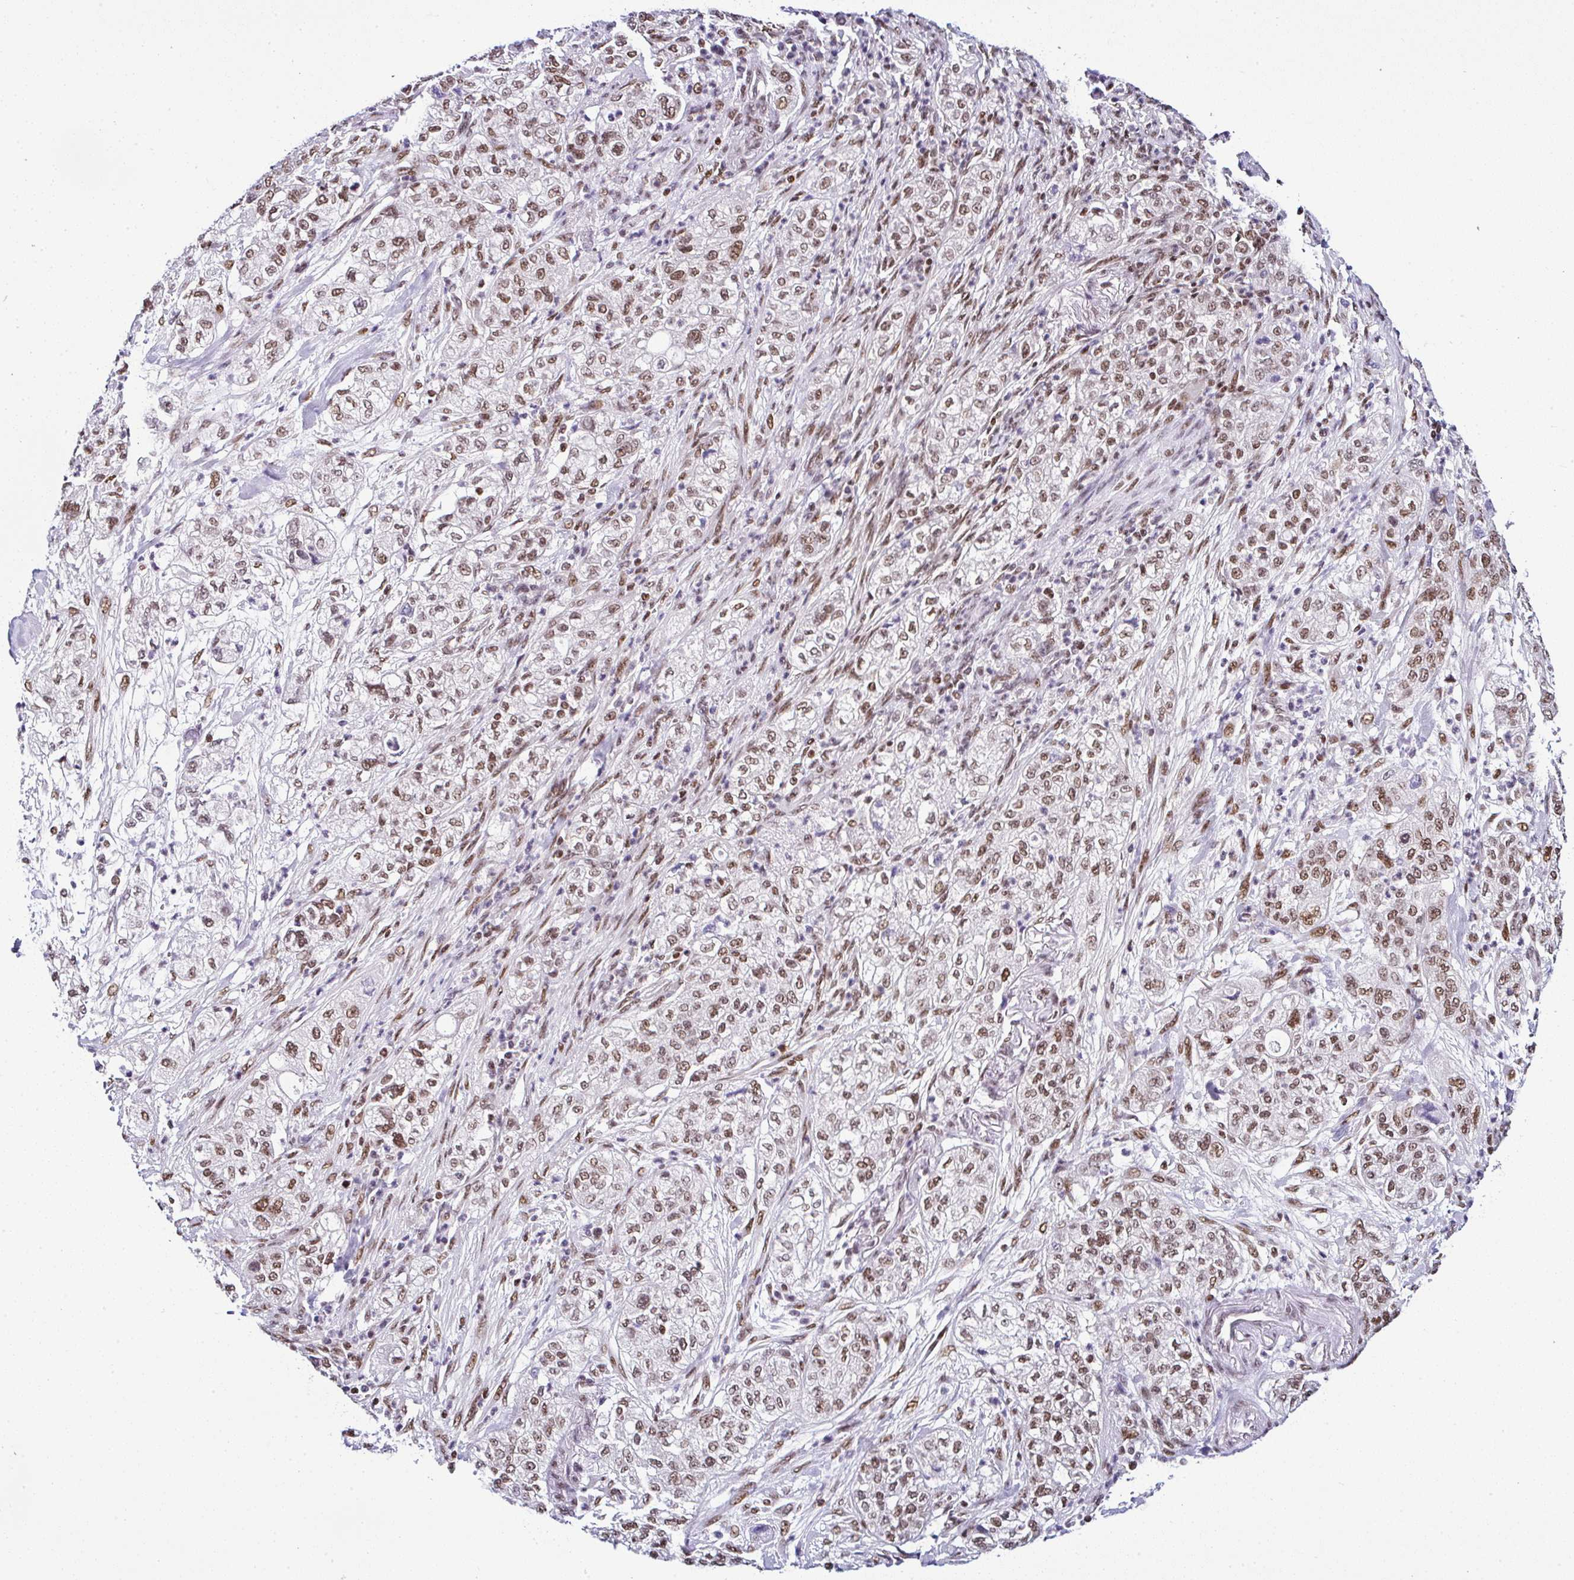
{"staining": {"intensity": "moderate", "quantity": ">75%", "location": "nuclear"}, "tissue": "pancreatic cancer", "cell_type": "Tumor cells", "image_type": "cancer", "snomed": [{"axis": "morphology", "description": "Adenocarcinoma, NOS"}, {"axis": "topography", "description": "Pancreas"}], "caption": "Protein staining demonstrates moderate nuclear staining in approximately >75% of tumor cells in pancreatic adenocarcinoma. The staining is performed using DAB brown chromogen to label protein expression. The nuclei are counter-stained blue using hematoxylin.", "gene": "DR1", "patient": {"sex": "female", "age": 78}}